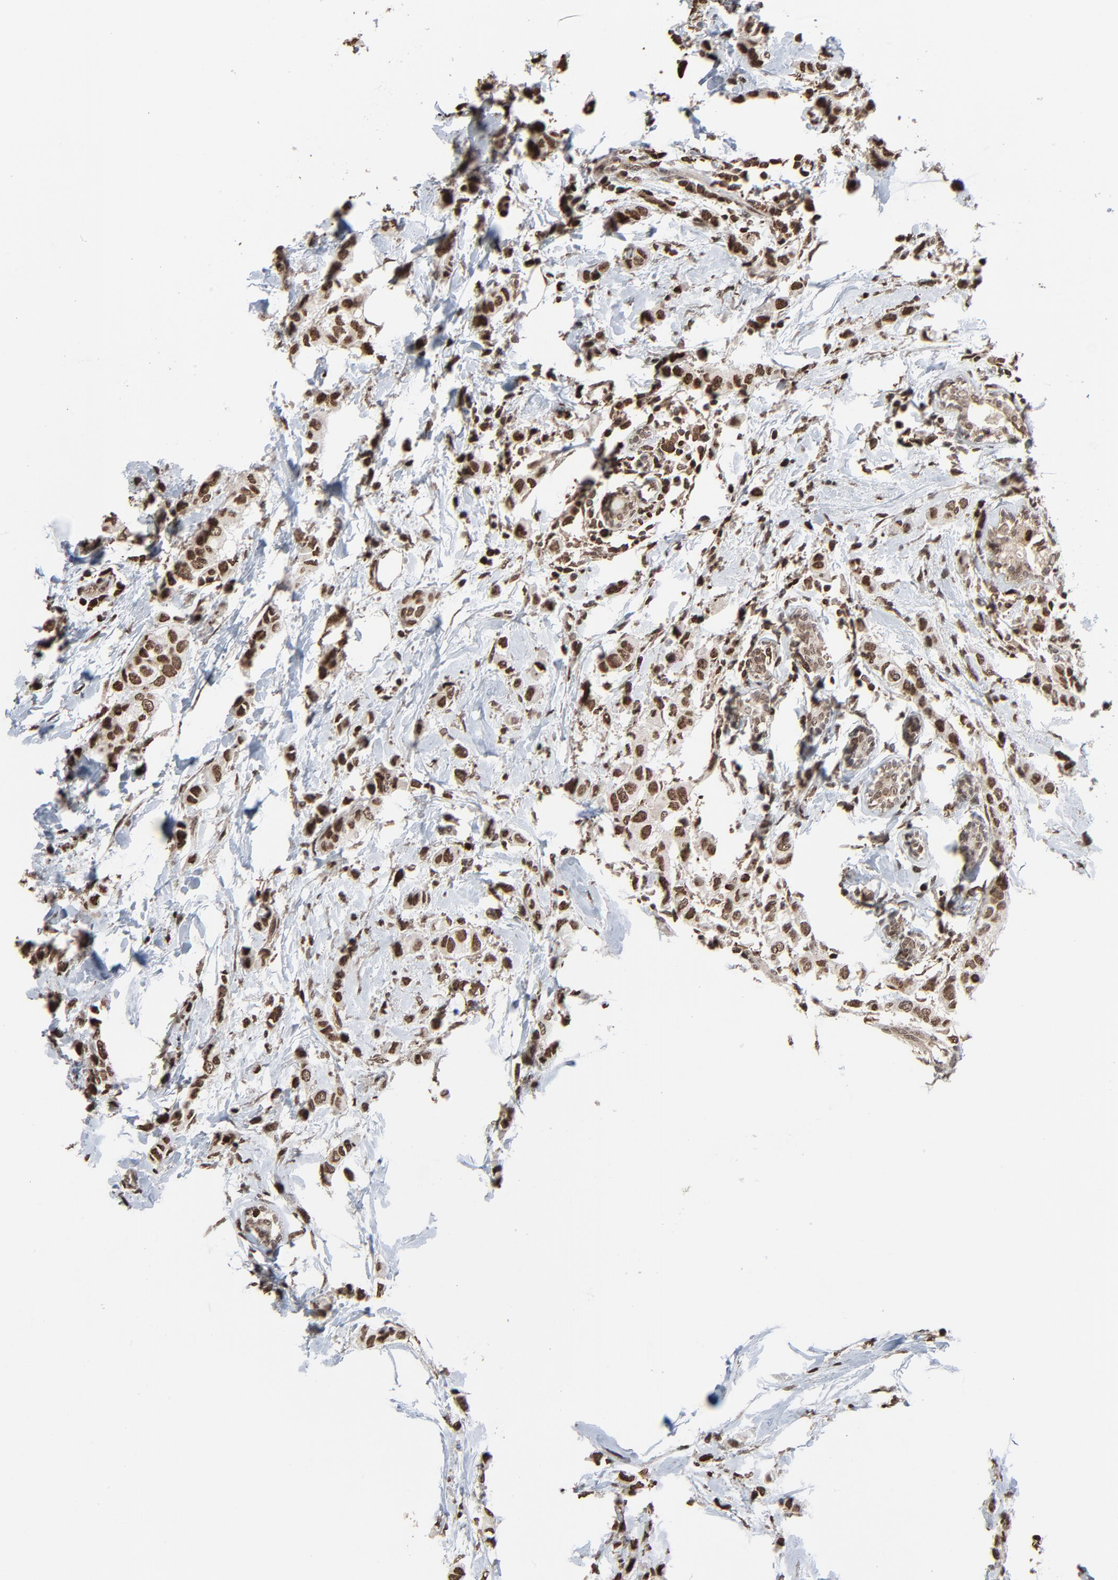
{"staining": {"intensity": "moderate", "quantity": ">75%", "location": "nuclear"}, "tissue": "breast cancer", "cell_type": "Tumor cells", "image_type": "cancer", "snomed": [{"axis": "morphology", "description": "Normal tissue, NOS"}, {"axis": "morphology", "description": "Duct carcinoma"}, {"axis": "topography", "description": "Breast"}], "caption": "Tumor cells demonstrate medium levels of moderate nuclear positivity in about >75% of cells in human breast cancer (invasive ductal carcinoma).", "gene": "RPS6KA3", "patient": {"sex": "female", "age": 50}}